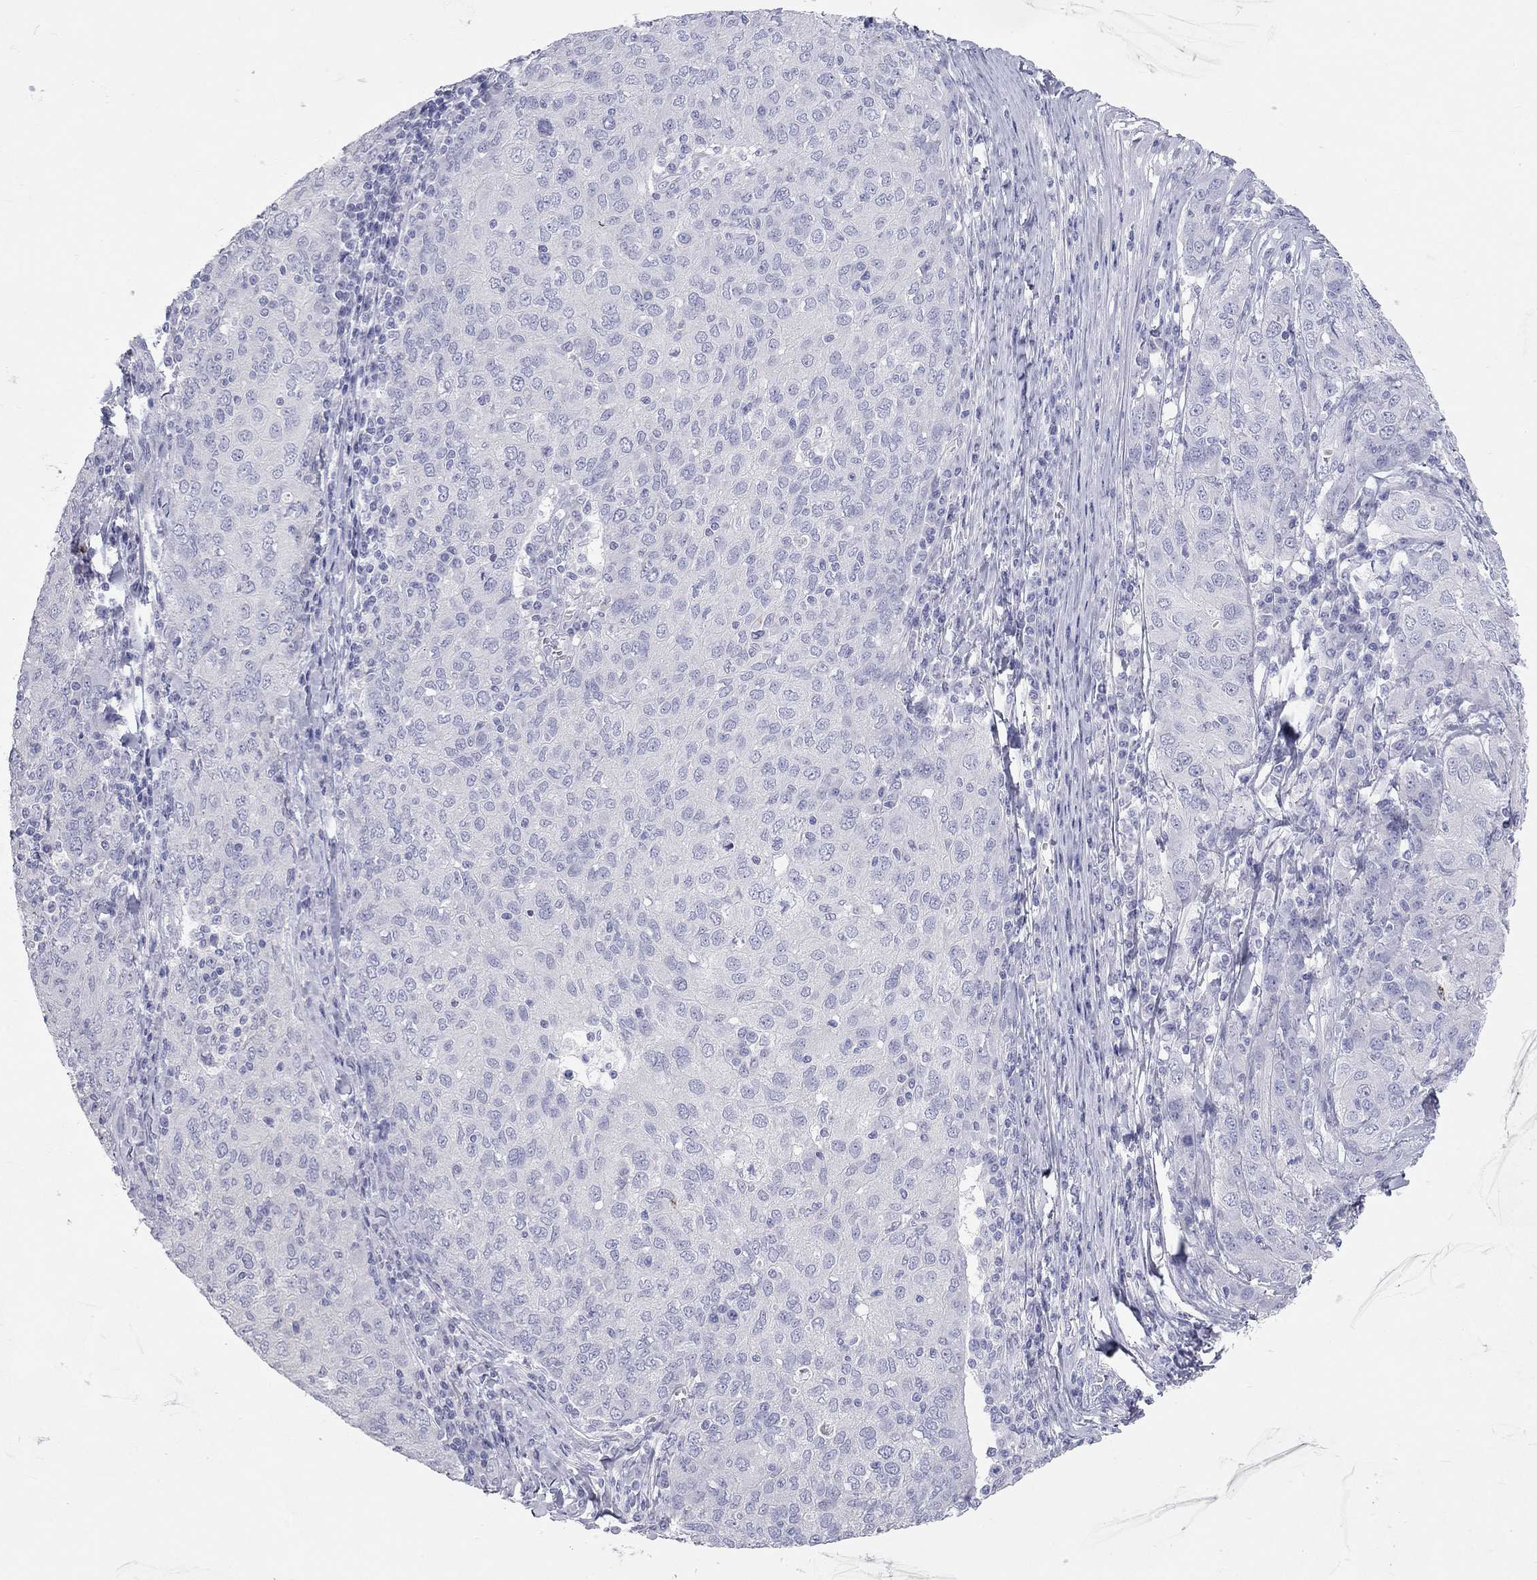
{"staining": {"intensity": "negative", "quantity": "none", "location": "none"}, "tissue": "ovarian cancer", "cell_type": "Tumor cells", "image_type": "cancer", "snomed": [{"axis": "morphology", "description": "Carcinoma, endometroid"}, {"axis": "topography", "description": "Ovary"}], "caption": "DAB immunohistochemical staining of ovarian endometroid carcinoma exhibits no significant expression in tumor cells.", "gene": "PCDHGC5", "patient": {"sex": "female", "age": 50}}